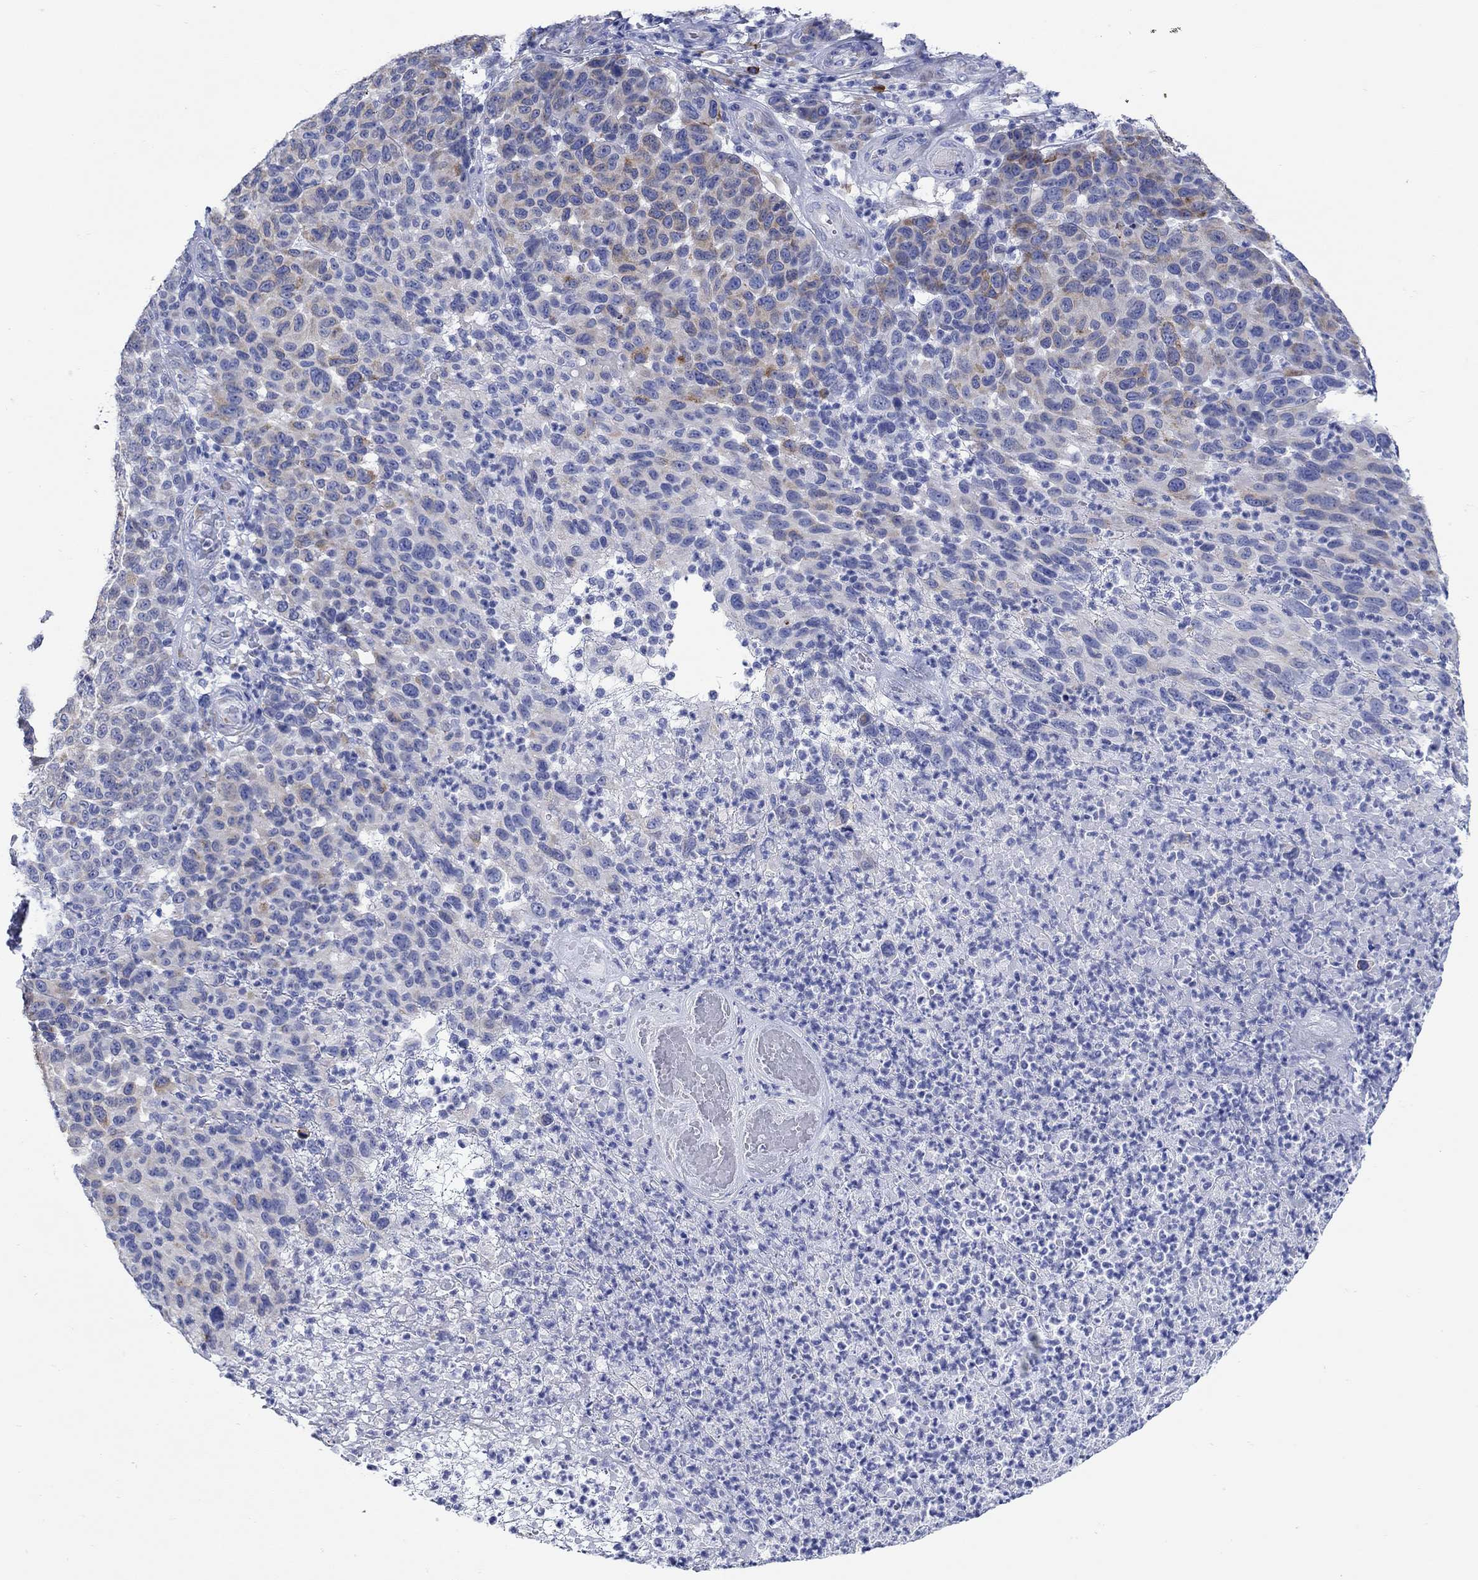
{"staining": {"intensity": "weak", "quantity": "25%-75%", "location": "cytoplasmic/membranous"}, "tissue": "melanoma", "cell_type": "Tumor cells", "image_type": "cancer", "snomed": [{"axis": "morphology", "description": "Malignant melanoma, NOS"}, {"axis": "topography", "description": "Skin"}], "caption": "A histopathology image of human malignant melanoma stained for a protein reveals weak cytoplasmic/membranous brown staining in tumor cells.", "gene": "P2RY6", "patient": {"sex": "male", "age": 59}}